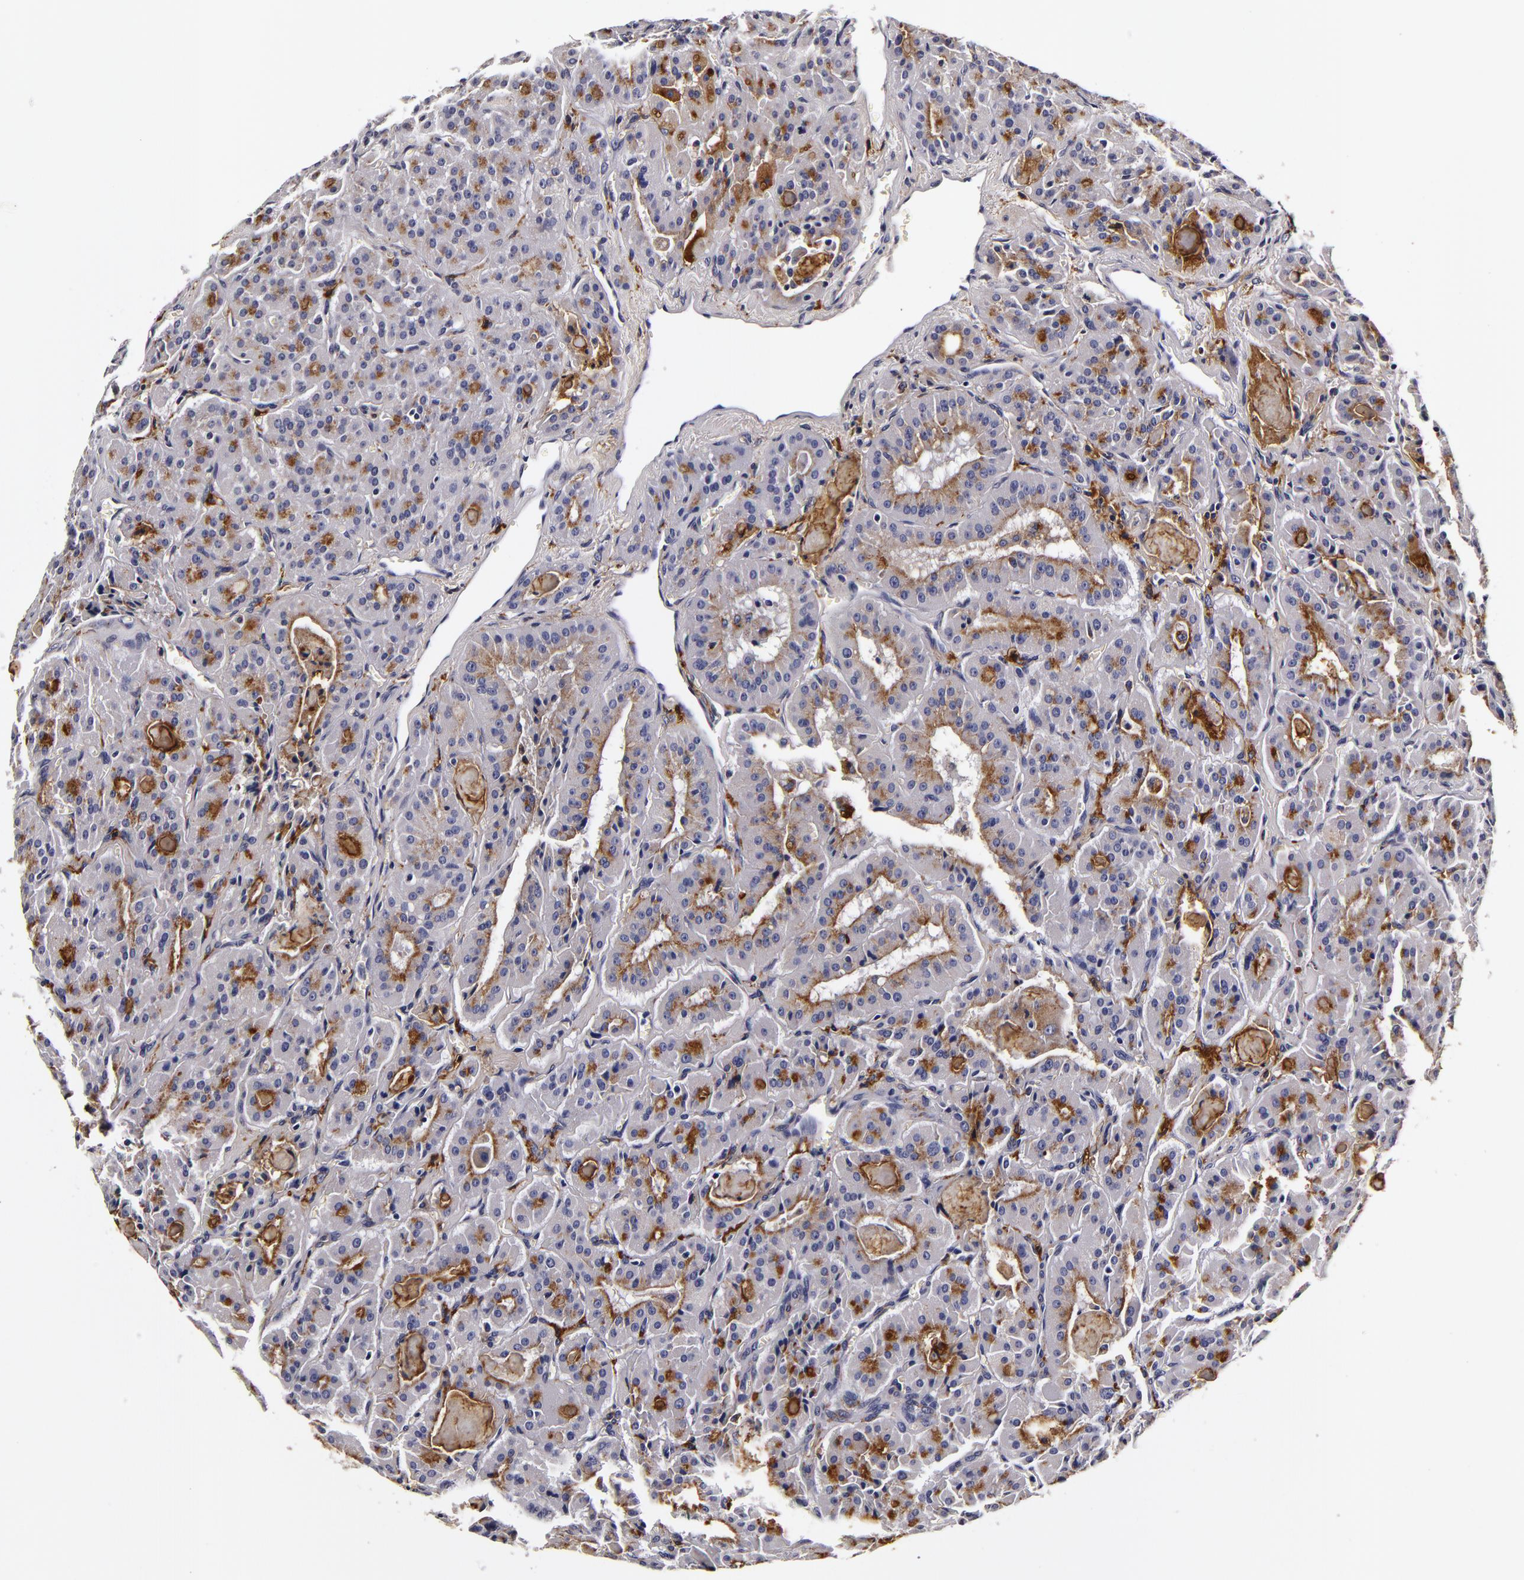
{"staining": {"intensity": "negative", "quantity": "none", "location": "none"}, "tissue": "thyroid cancer", "cell_type": "Tumor cells", "image_type": "cancer", "snomed": [{"axis": "morphology", "description": "Carcinoma, NOS"}, {"axis": "topography", "description": "Thyroid gland"}], "caption": "Tumor cells show no significant expression in thyroid cancer (carcinoma).", "gene": "LGALS3BP", "patient": {"sex": "male", "age": 76}}